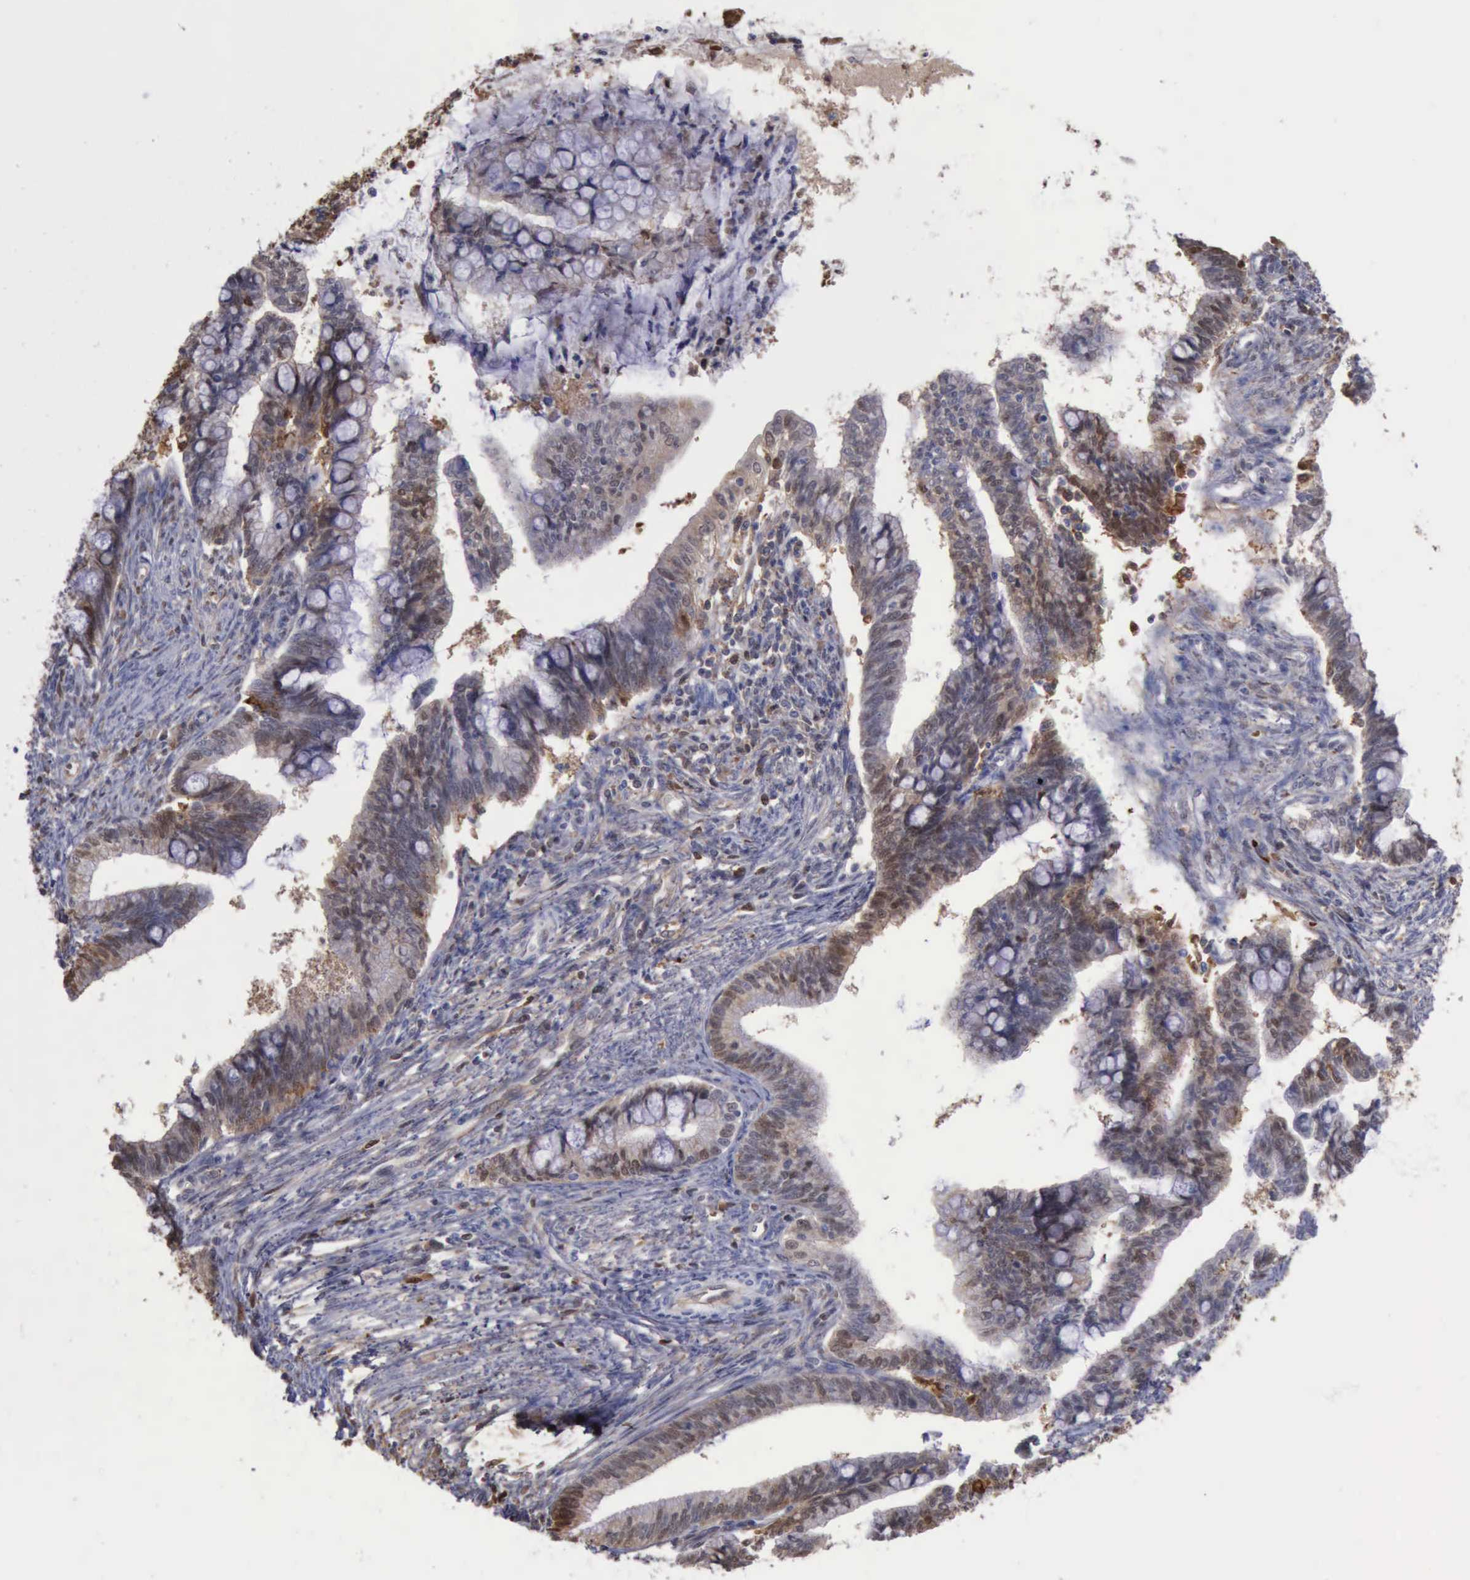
{"staining": {"intensity": "weak", "quantity": "<25%", "location": "cytoplasmic/membranous,nuclear"}, "tissue": "cervical cancer", "cell_type": "Tumor cells", "image_type": "cancer", "snomed": [{"axis": "morphology", "description": "Adenocarcinoma, NOS"}, {"axis": "topography", "description": "Cervix"}], "caption": "Tumor cells are negative for brown protein staining in cervical adenocarcinoma.", "gene": "STAT1", "patient": {"sex": "female", "age": 36}}